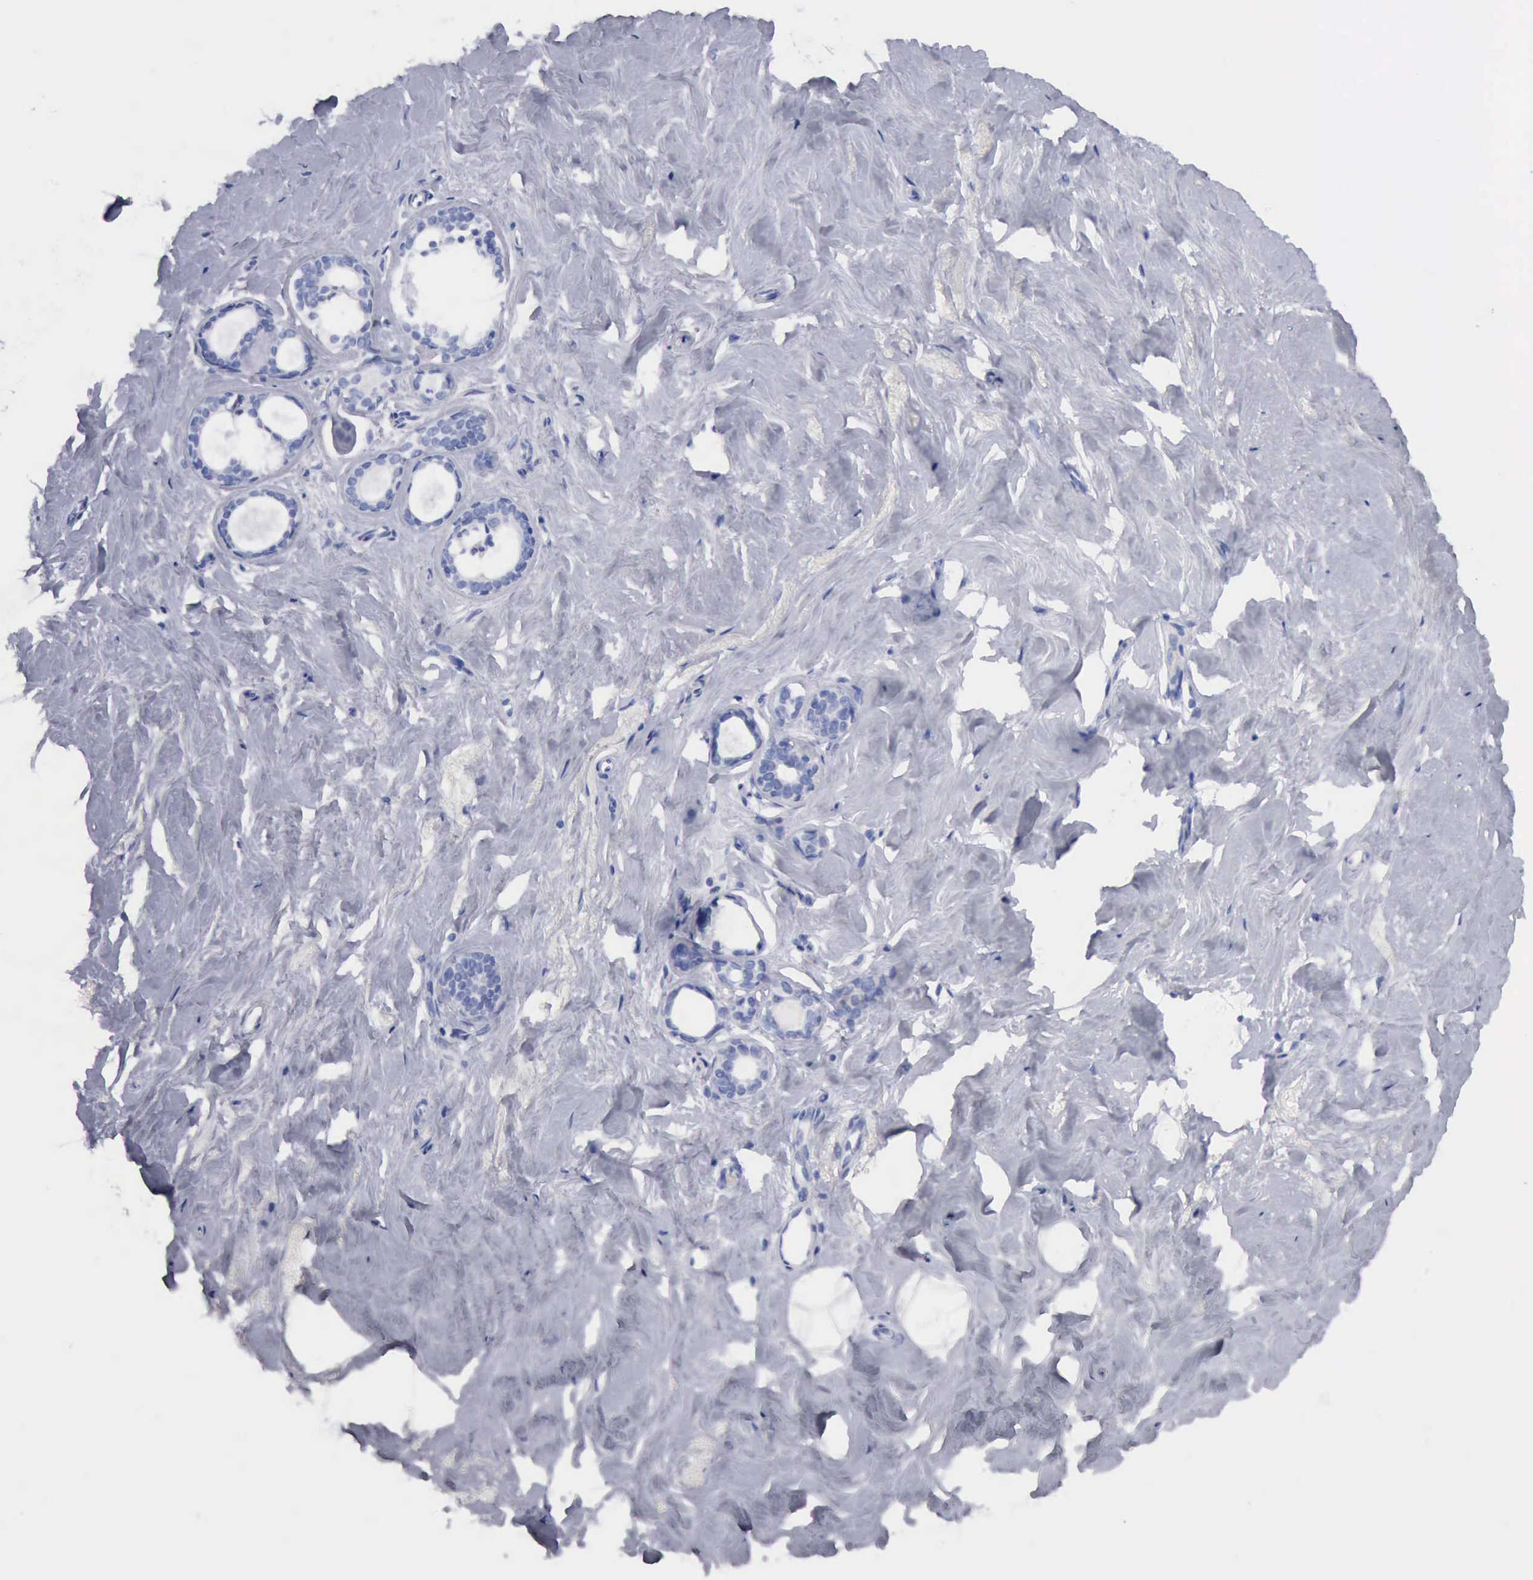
{"staining": {"intensity": "negative", "quantity": "none", "location": "none"}, "tissue": "breast", "cell_type": "Adipocytes", "image_type": "normal", "snomed": [{"axis": "morphology", "description": "Normal tissue, NOS"}, {"axis": "topography", "description": "Breast"}], "caption": "DAB immunohistochemical staining of normal breast exhibits no significant expression in adipocytes.", "gene": "CYP19A1", "patient": {"sex": "female", "age": 54}}